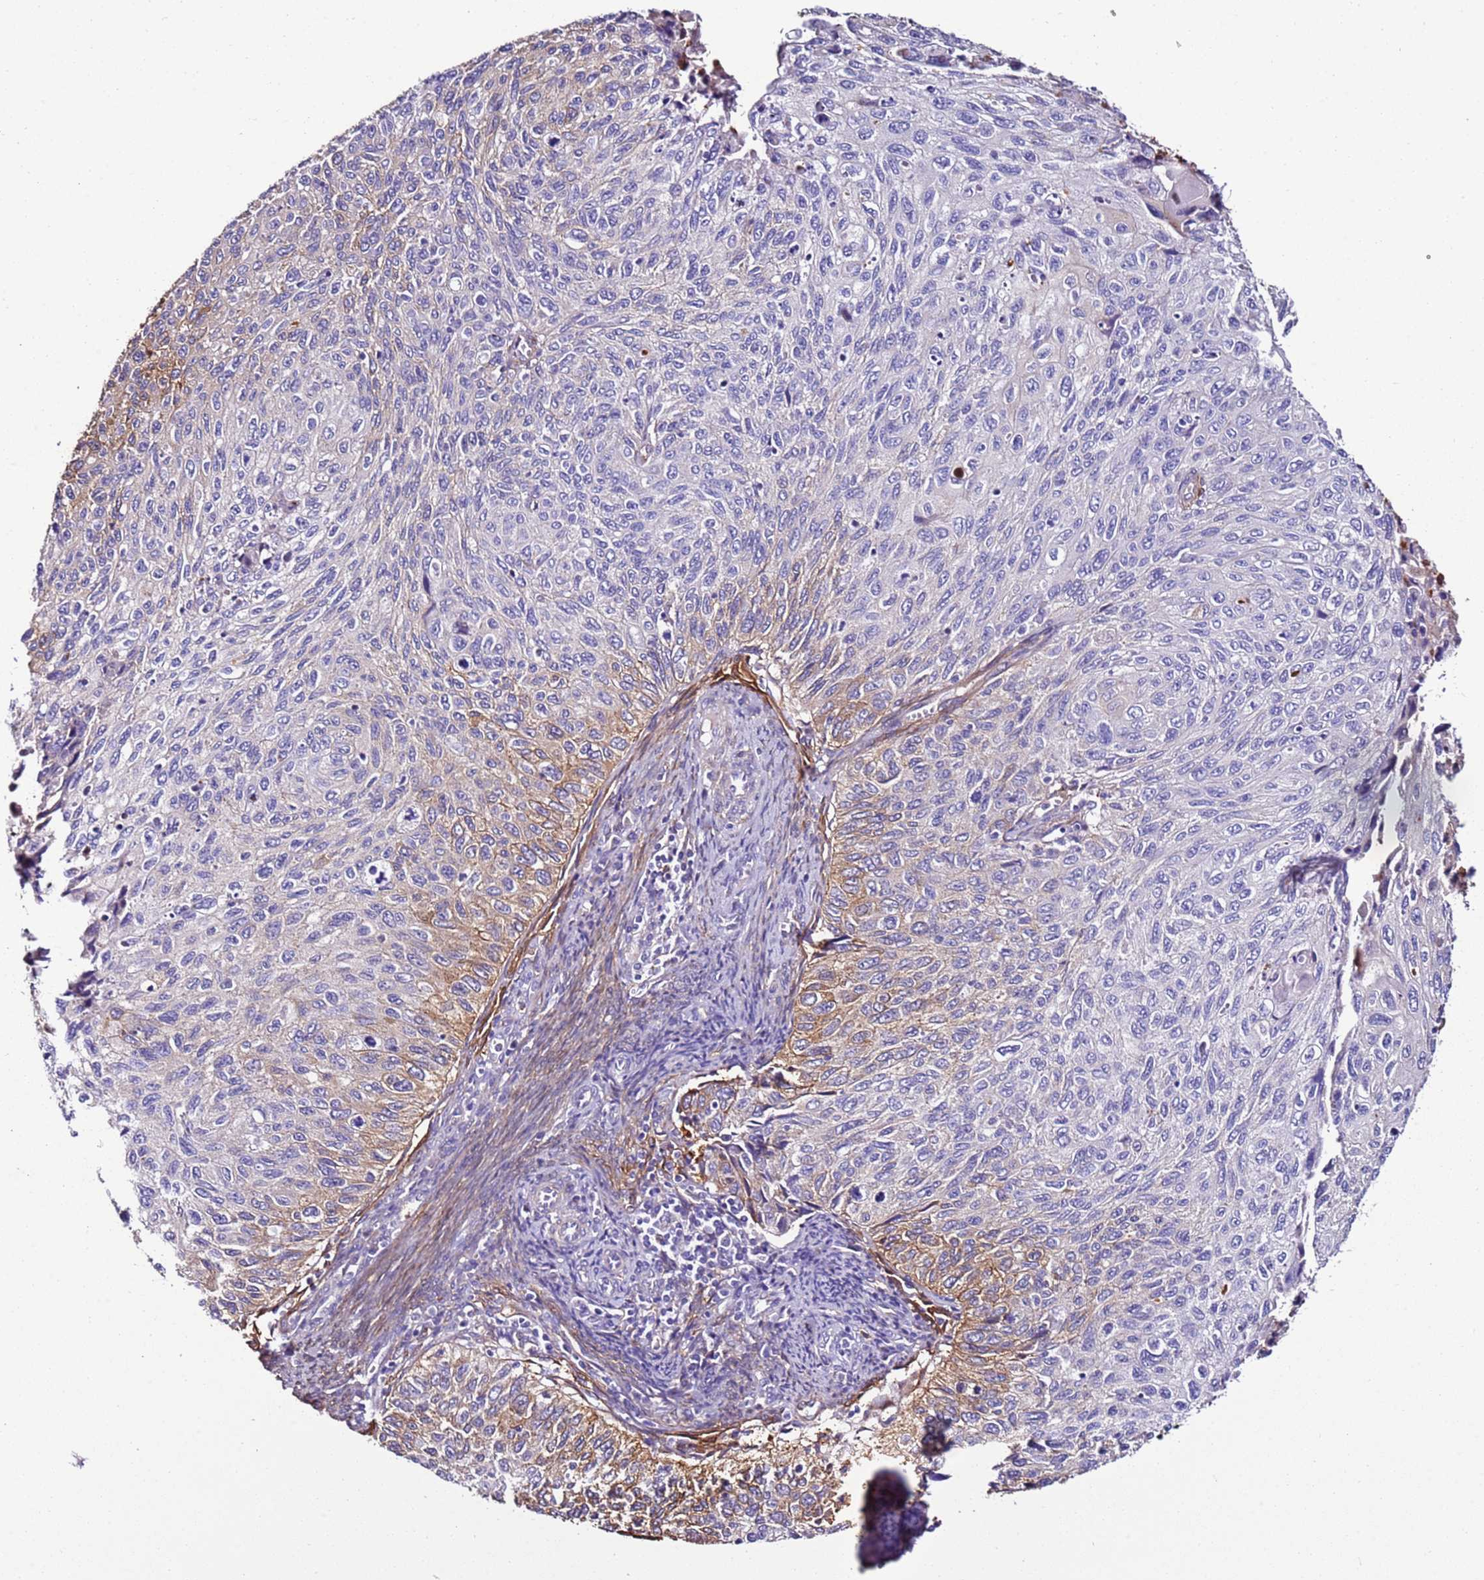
{"staining": {"intensity": "moderate", "quantity": "<25%", "location": "cytoplasmic/membranous"}, "tissue": "cervical cancer", "cell_type": "Tumor cells", "image_type": "cancer", "snomed": [{"axis": "morphology", "description": "Squamous cell carcinoma, NOS"}, {"axis": "topography", "description": "Cervix"}], "caption": "Moderate cytoplasmic/membranous protein expression is identified in about <25% of tumor cells in cervical squamous cell carcinoma. (DAB = brown stain, brightfield microscopy at high magnification).", "gene": "FAM174C", "patient": {"sex": "female", "age": 70}}